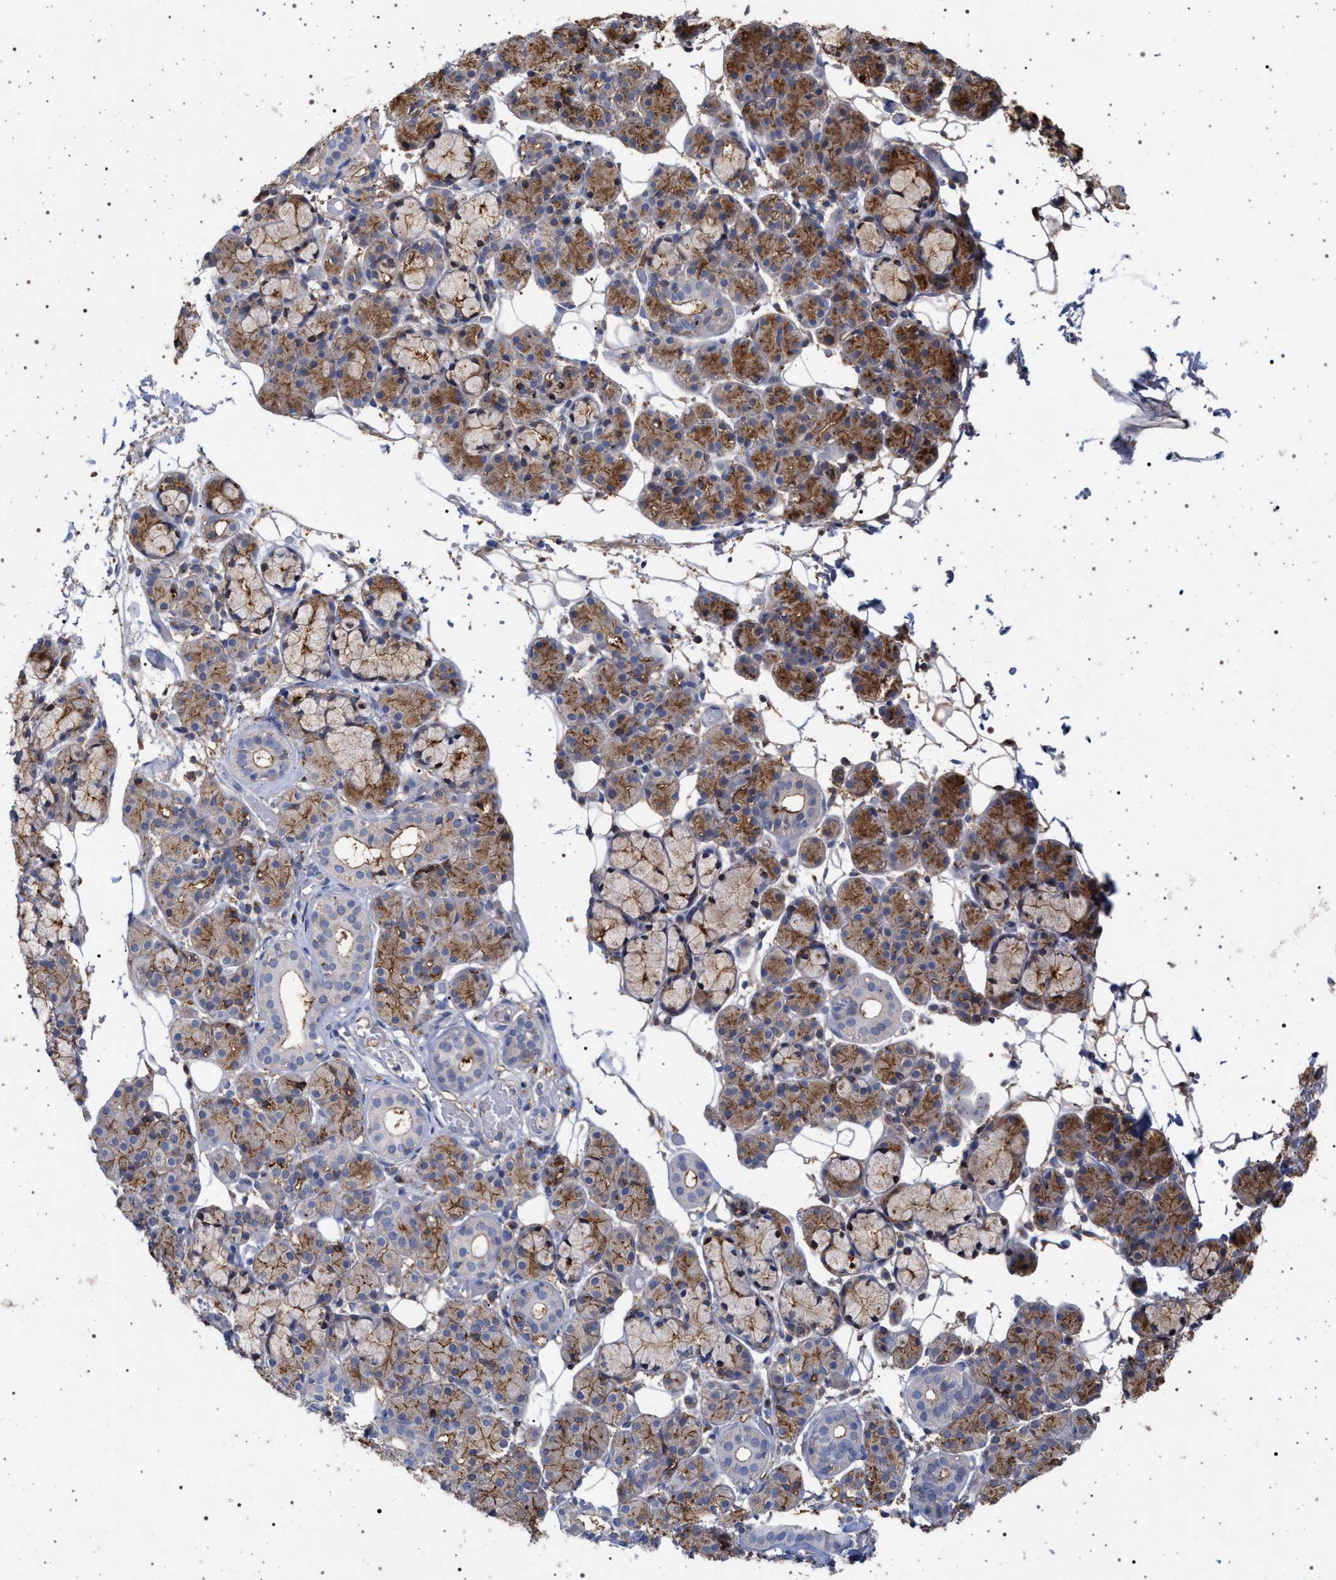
{"staining": {"intensity": "moderate", "quantity": "25%-75%", "location": "cytoplasmic/membranous"}, "tissue": "salivary gland", "cell_type": "Glandular cells", "image_type": "normal", "snomed": [{"axis": "morphology", "description": "Normal tissue, NOS"}, {"axis": "topography", "description": "Salivary gland"}], "caption": "Human salivary gland stained for a protein (brown) demonstrates moderate cytoplasmic/membranous positive staining in about 25%-75% of glandular cells.", "gene": "PLG", "patient": {"sex": "male", "age": 63}}